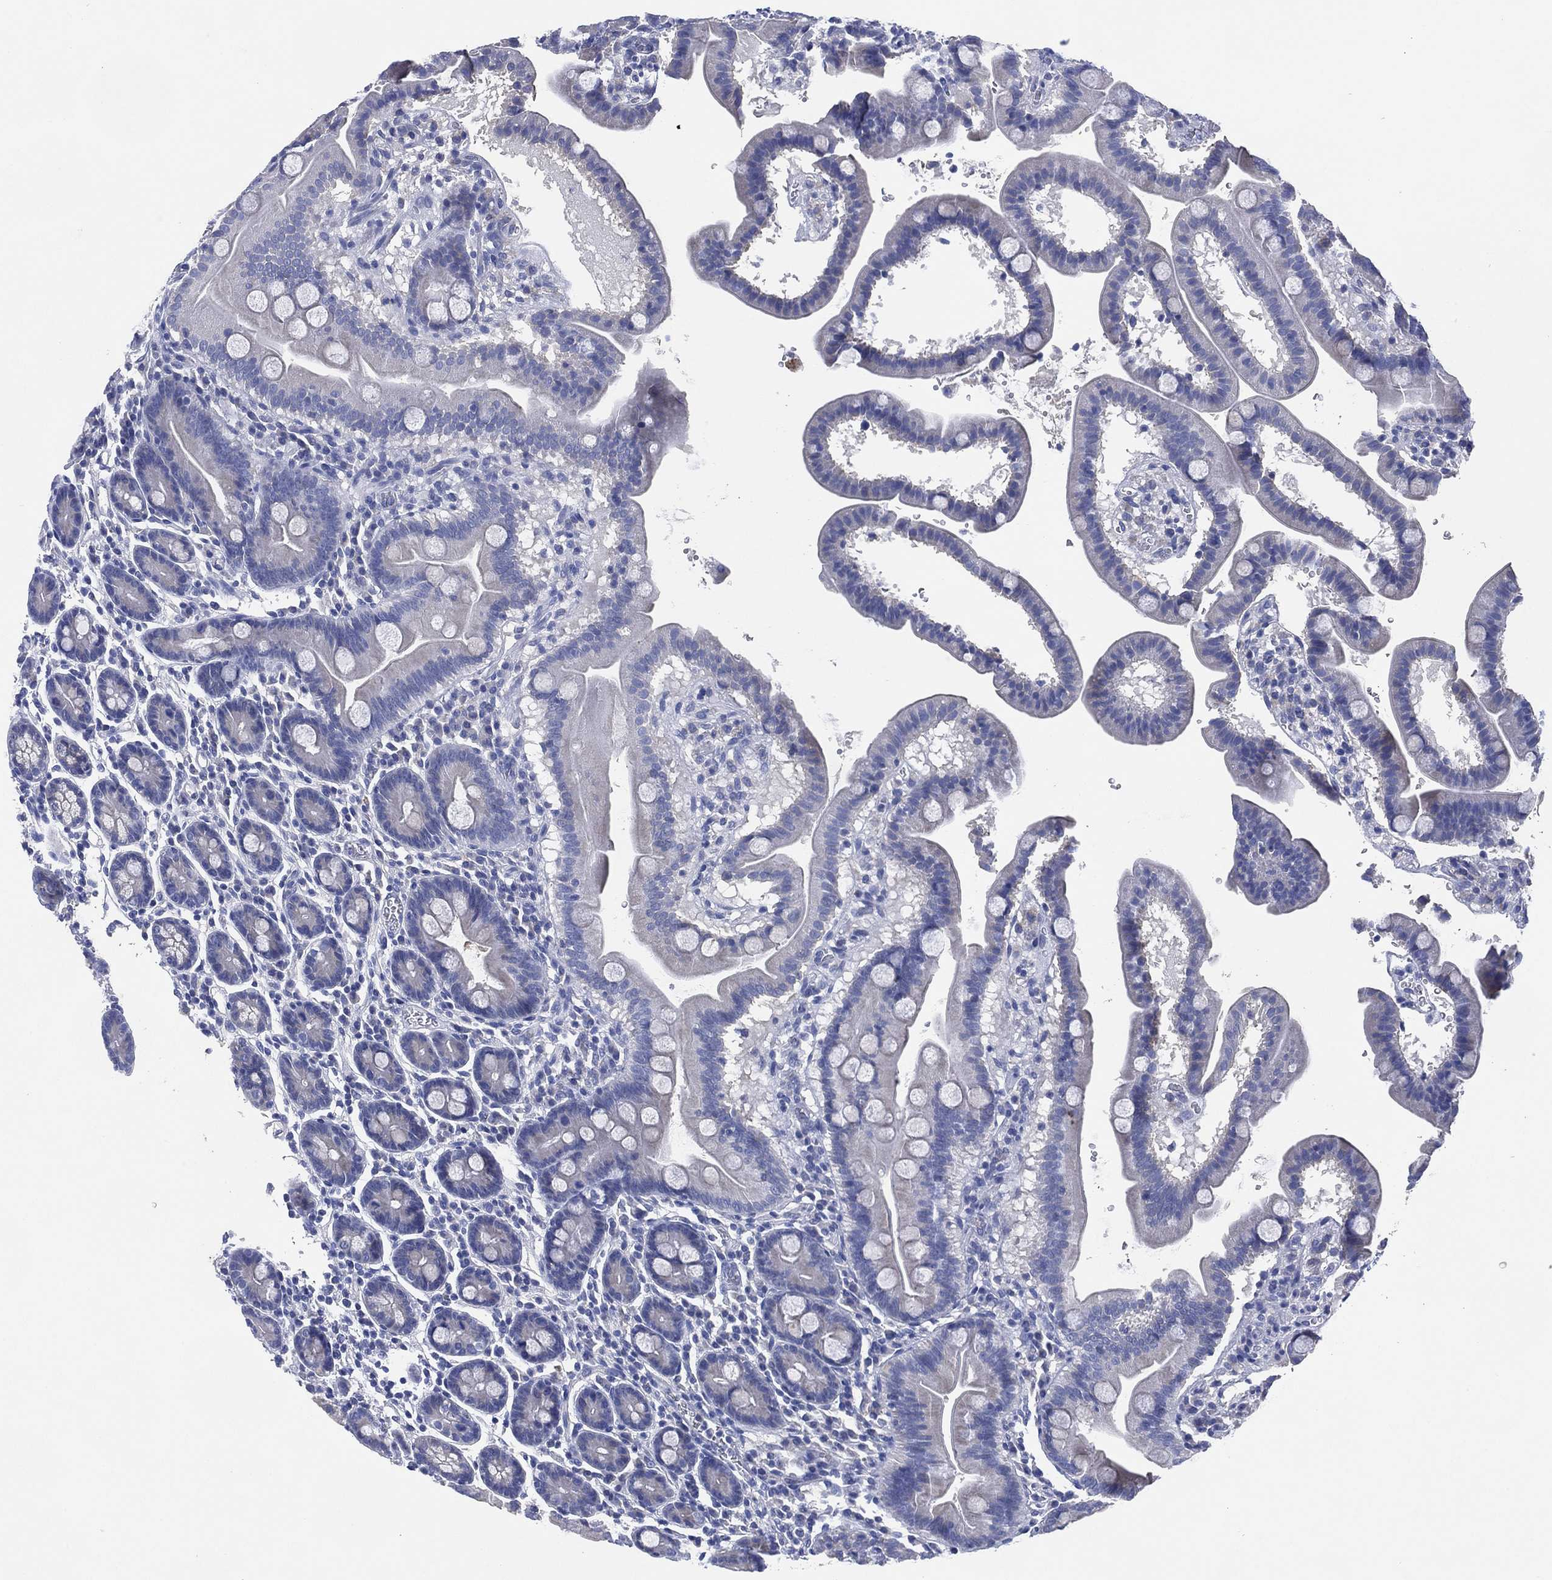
{"staining": {"intensity": "negative", "quantity": "none", "location": "none"}, "tissue": "duodenum", "cell_type": "Glandular cells", "image_type": "normal", "snomed": [{"axis": "morphology", "description": "Normal tissue, NOS"}, {"axis": "topography", "description": "Duodenum"}], "caption": "Immunohistochemistry micrograph of benign duodenum: duodenum stained with DAB reveals no significant protein staining in glandular cells.", "gene": "CHRNA3", "patient": {"sex": "male", "age": 59}}